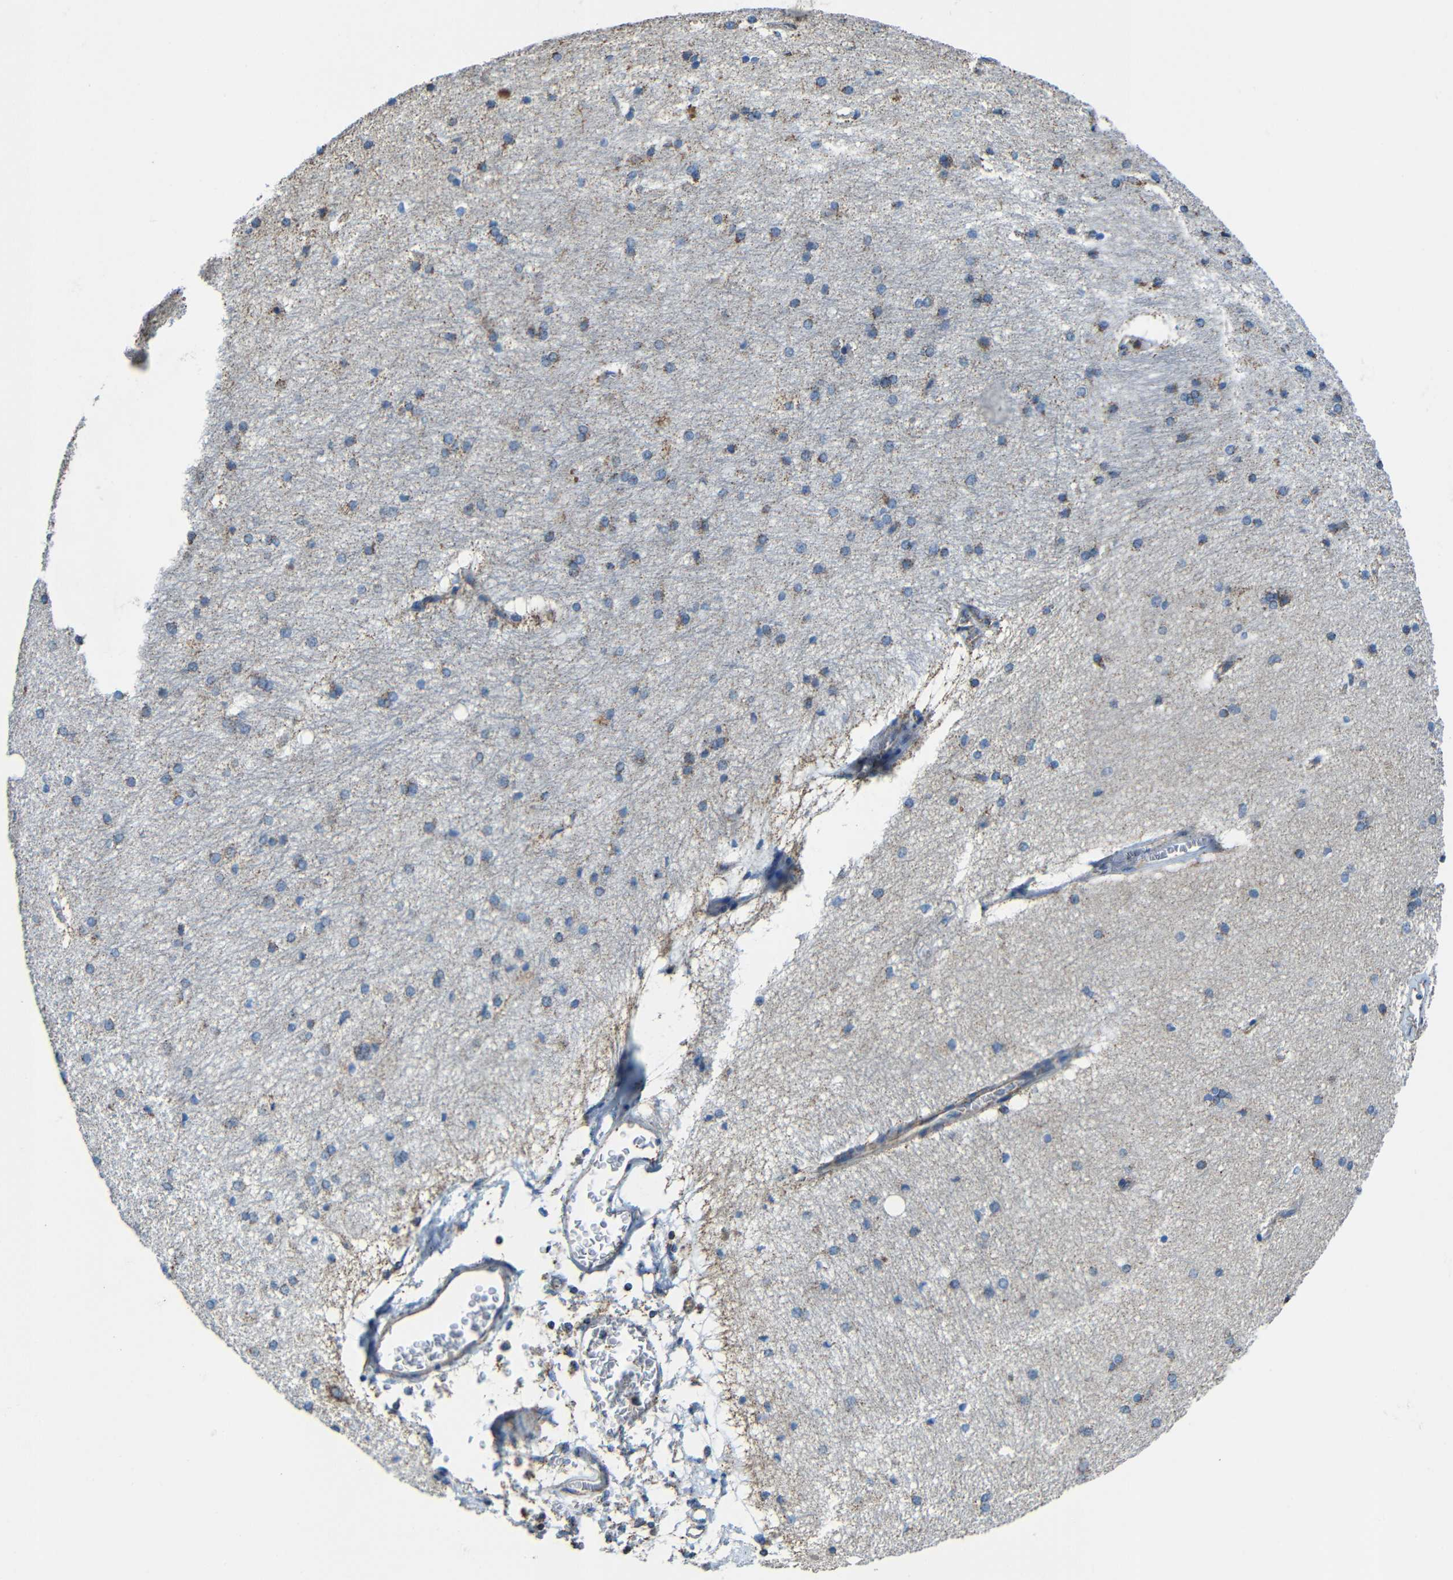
{"staining": {"intensity": "moderate", "quantity": "25%-75%", "location": "cytoplasmic/membranous"}, "tissue": "hippocampus", "cell_type": "Glial cells", "image_type": "normal", "snomed": [{"axis": "morphology", "description": "Normal tissue, NOS"}, {"axis": "topography", "description": "Hippocampus"}], "caption": "Protein staining by immunohistochemistry displays moderate cytoplasmic/membranous staining in approximately 25%-75% of glial cells in normal hippocampus. (IHC, brightfield microscopy, high magnification).", "gene": "INTS6L", "patient": {"sex": "female", "age": 19}}